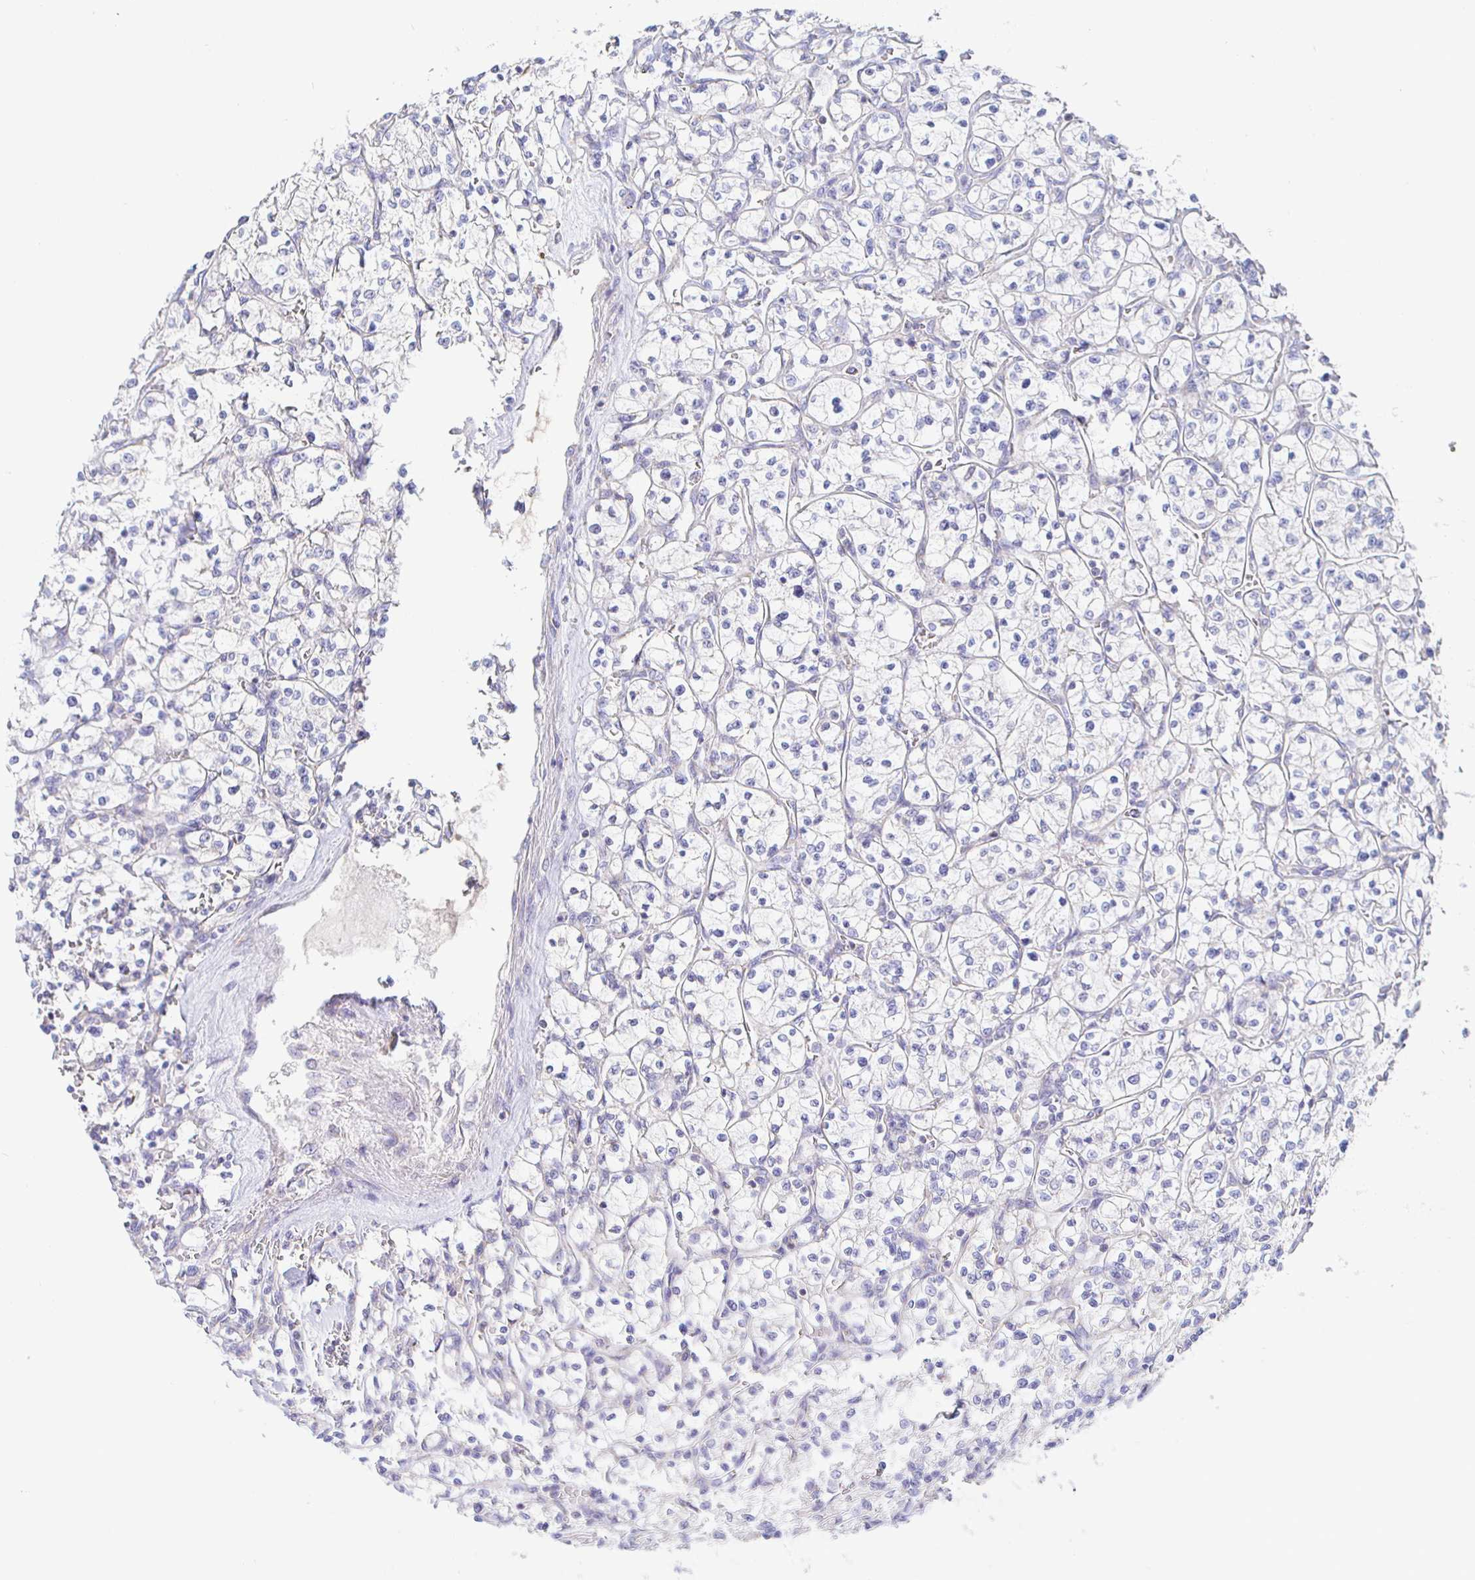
{"staining": {"intensity": "negative", "quantity": "none", "location": "none"}, "tissue": "renal cancer", "cell_type": "Tumor cells", "image_type": "cancer", "snomed": [{"axis": "morphology", "description": "Adenocarcinoma, NOS"}, {"axis": "topography", "description": "Kidney"}], "caption": "Micrograph shows no significant protein expression in tumor cells of renal cancer (adenocarcinoma). Brightfield microscopy of immunohistochemistry (IHC) stained with DAB (3,3'-diaminobenzidine) (brown) and hematoxylin (blue), captured at high magnification.", "gene": "SYNGR4", "patient": {"sex": "female", "age": 64}}